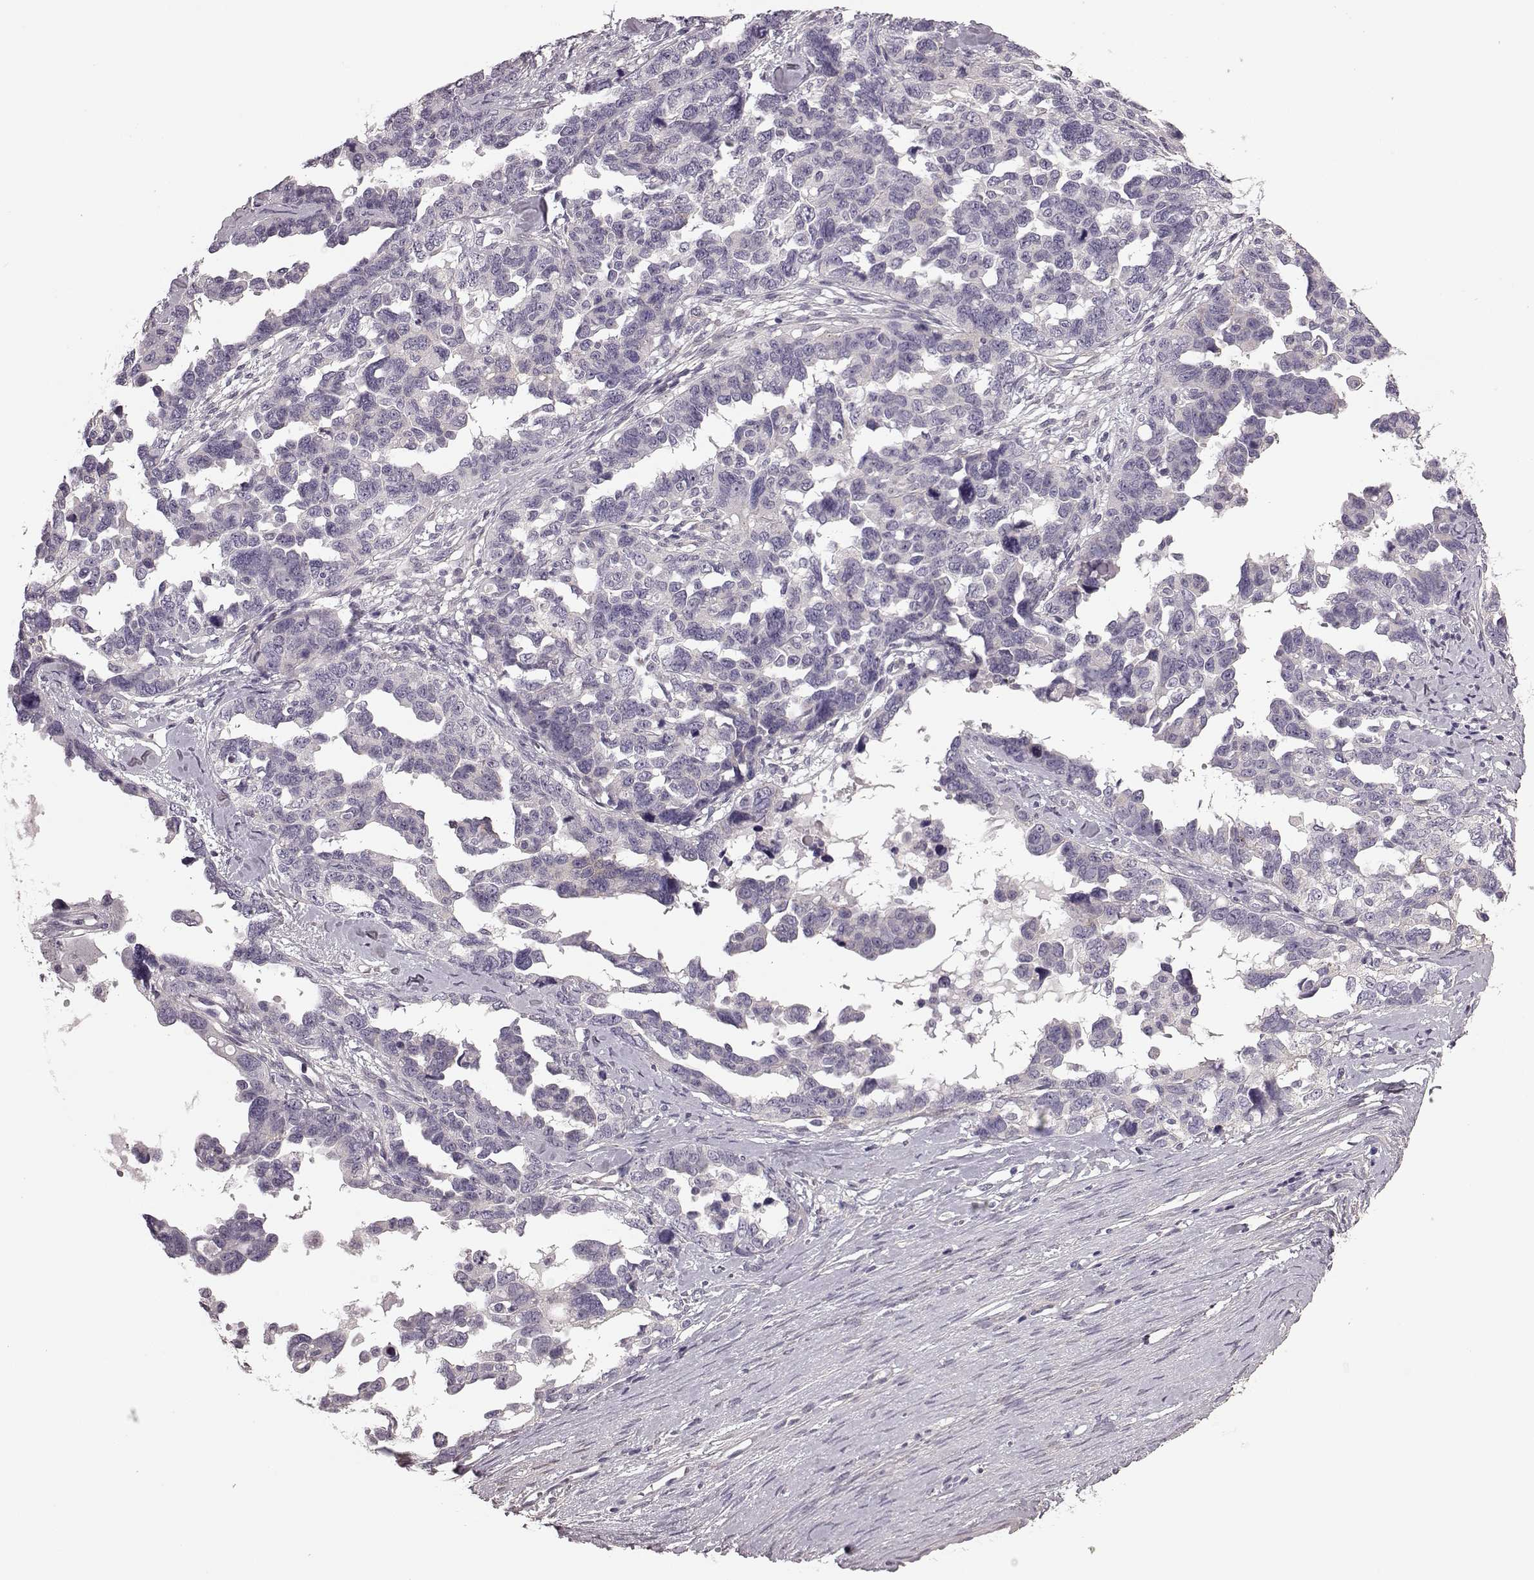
{"staining": {"intensity": "negative", "quantity": "none", "location": "none"}, "tissue": "ovarian cancer", "cell_type": "Tumor cells", "image_type": "cancer", "snomed": [{"axis": "morphology", "description": "Cystadenocarcinoma, serous, NOS"}, {"axis": "topography", "description": "Ovary"}], "caption": "Immunohistochemistry (IHC) image of neoplastic tissue: human ovarian cancer stained with DAB (3,3'-diaminobenzidine) demonstrates no significant protein staining in tumor cells. The staining is performed using DAB (3,3'-diaminobenzidine) brown chromogen with nuclei counter-stained in using hematoxylin.", "gene": "GRK1", "patient": {"sex": "female", "age": 69}}